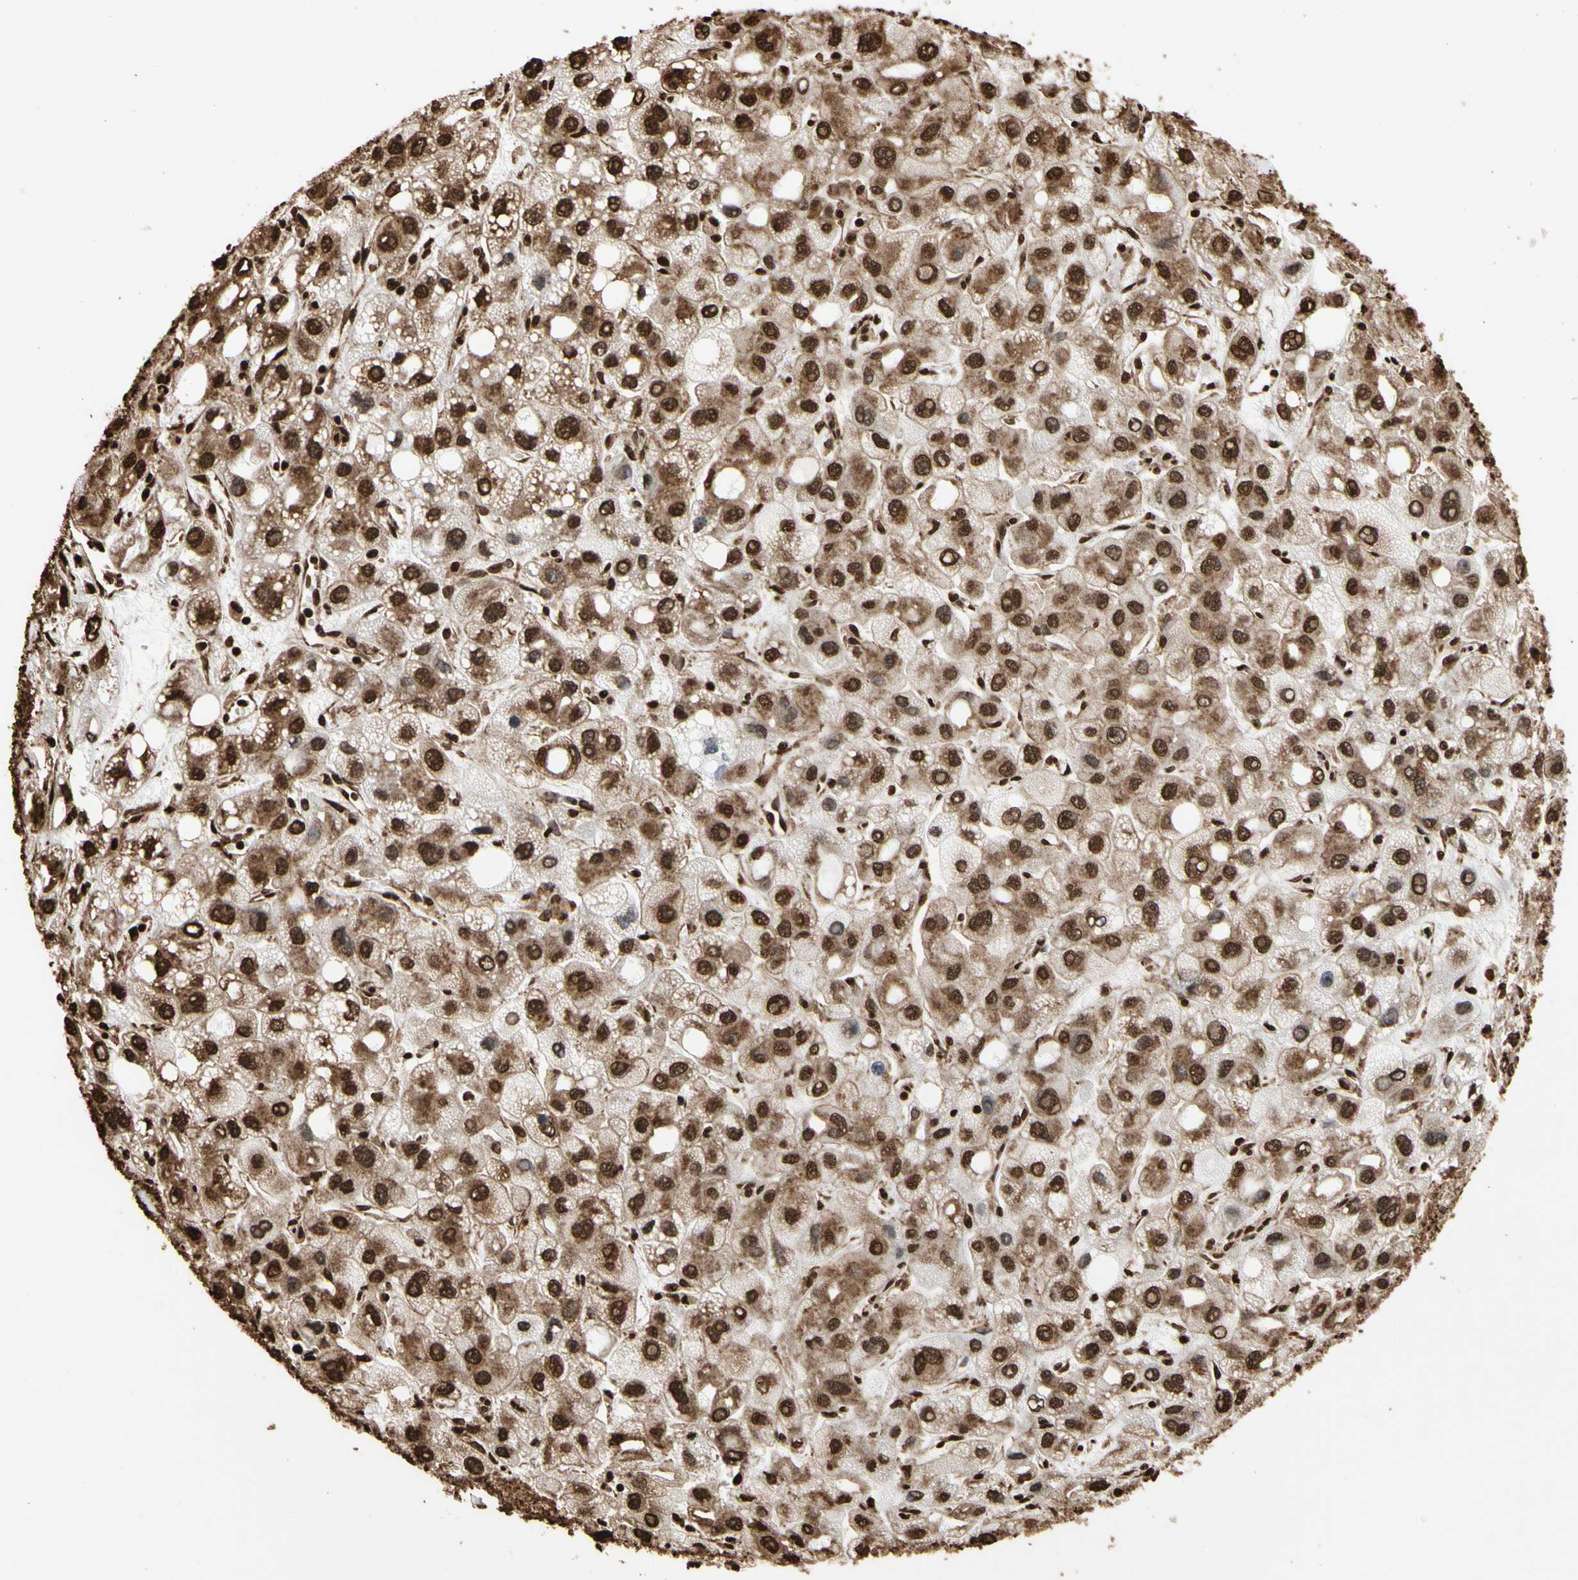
{"staining": {"intensity": "strong", "quantity": ">75%", "location": "cytoplasmic/membranous,nuclear"}, "tissue": "liver cancer", "cell_type": "Tumor cells", "image_type": "cancer", "snomed": [{"axis": "morphology", "description": "Carcinoma, Hepatocellular, NOS"}, {"axis": "topography", "description": "Liver"}], "caption": "An immunohistochemistry (IHC) image of neoplastic tissue is shown. Protein staining in brown shows strong cytoplasmic/membranous and nuclear positivity in liver hepatocellular carcinoma within tumor cells.", "gene": "HNRNPK", "patient": {"sex": "male", "age": 55}}